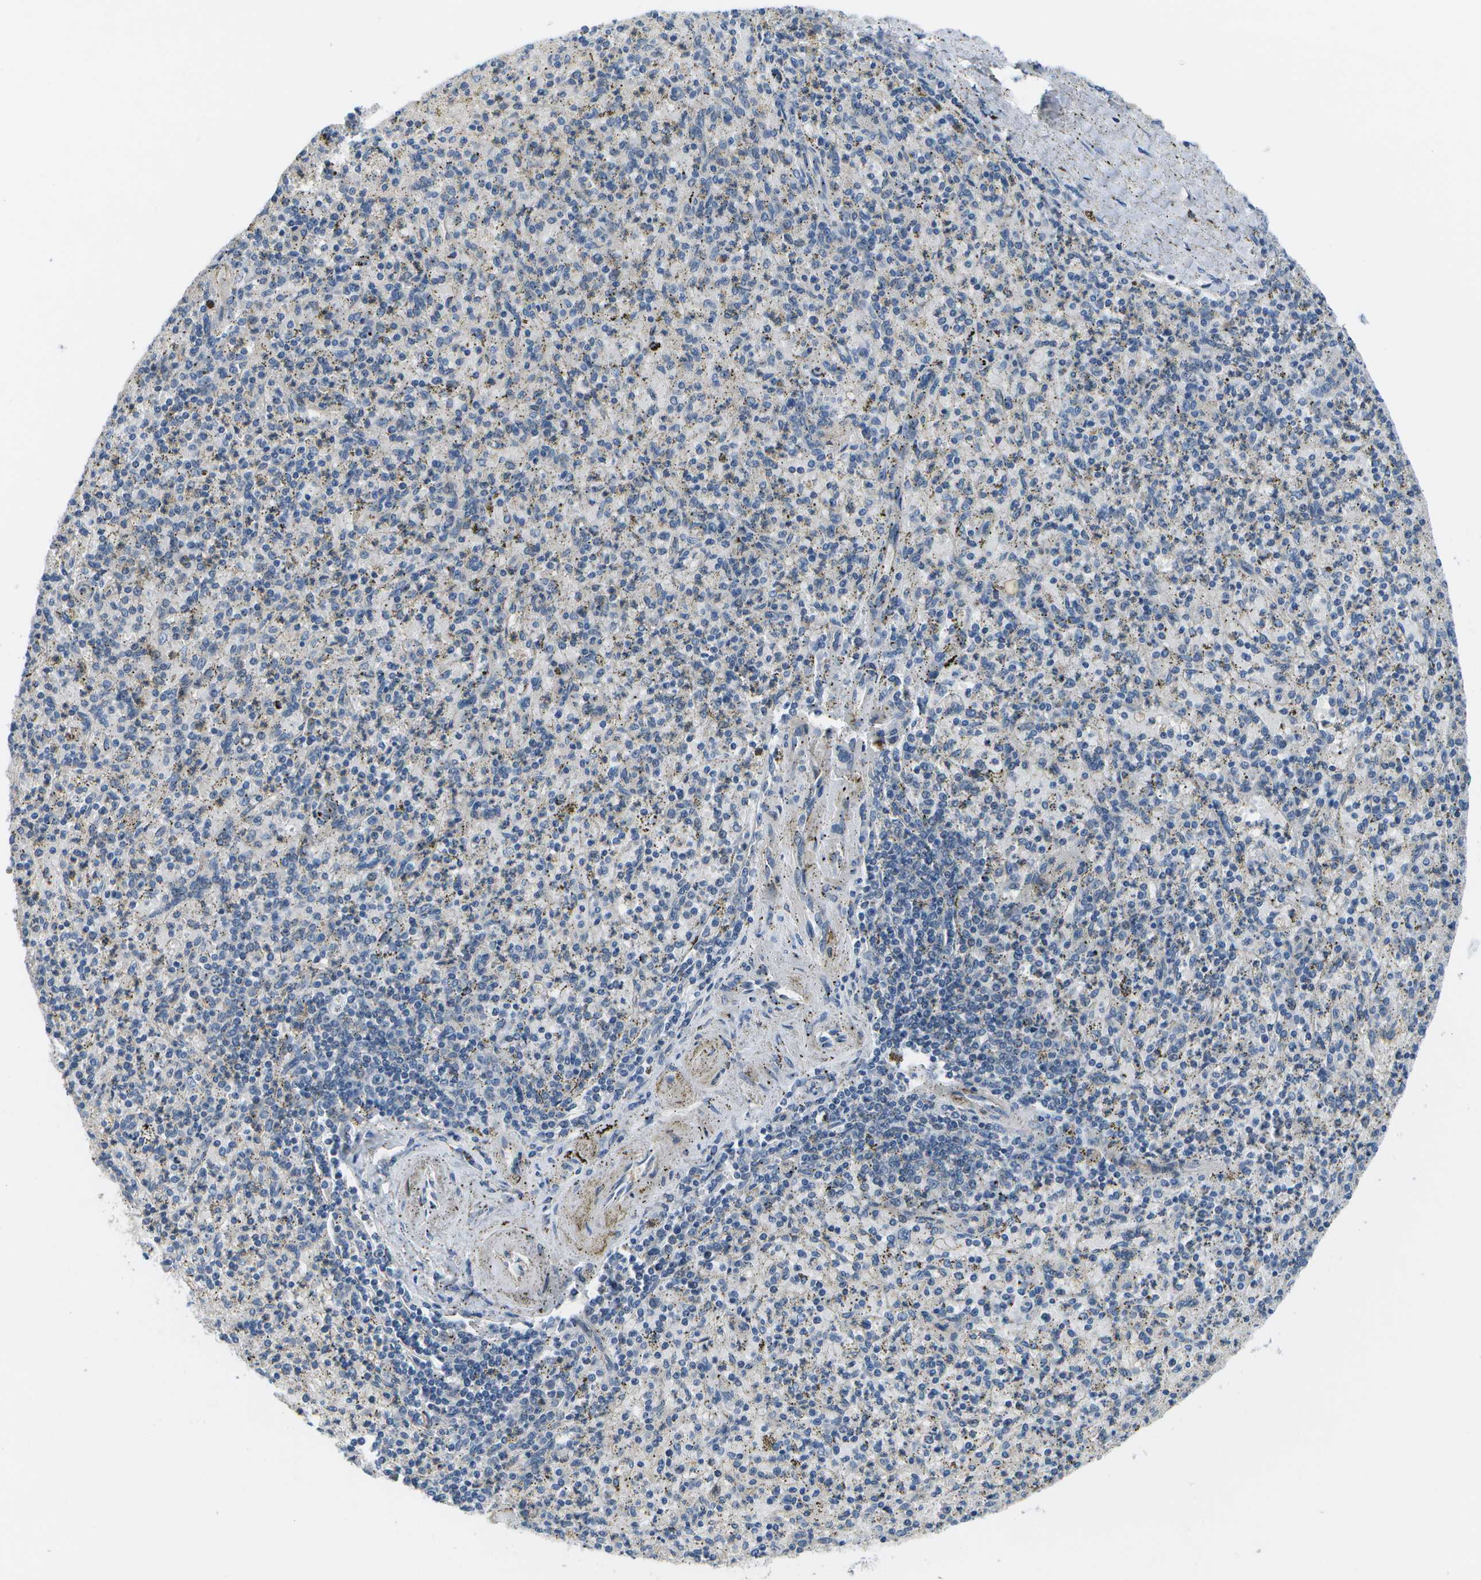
{"staining": {"intensity": "moderate", "quantity": "<25%", "location": "cytoplasmic/membranous"}, "tissue": "spleen", "cell_type": "Cells in red pulp", "image_type": "normal", "snomed": [{"axis": "morphology", "description": "Normal tissue, NOS"}, {"axis": "topography", "description": "Spleen"}], "caption": "Protein staining of benign spleen shows moderate cytoplasmic/membranous staining in approximately <25% of cells in red pulp.", "gene": "P3H1", "patient": {"sex": "male", "age": 72}}